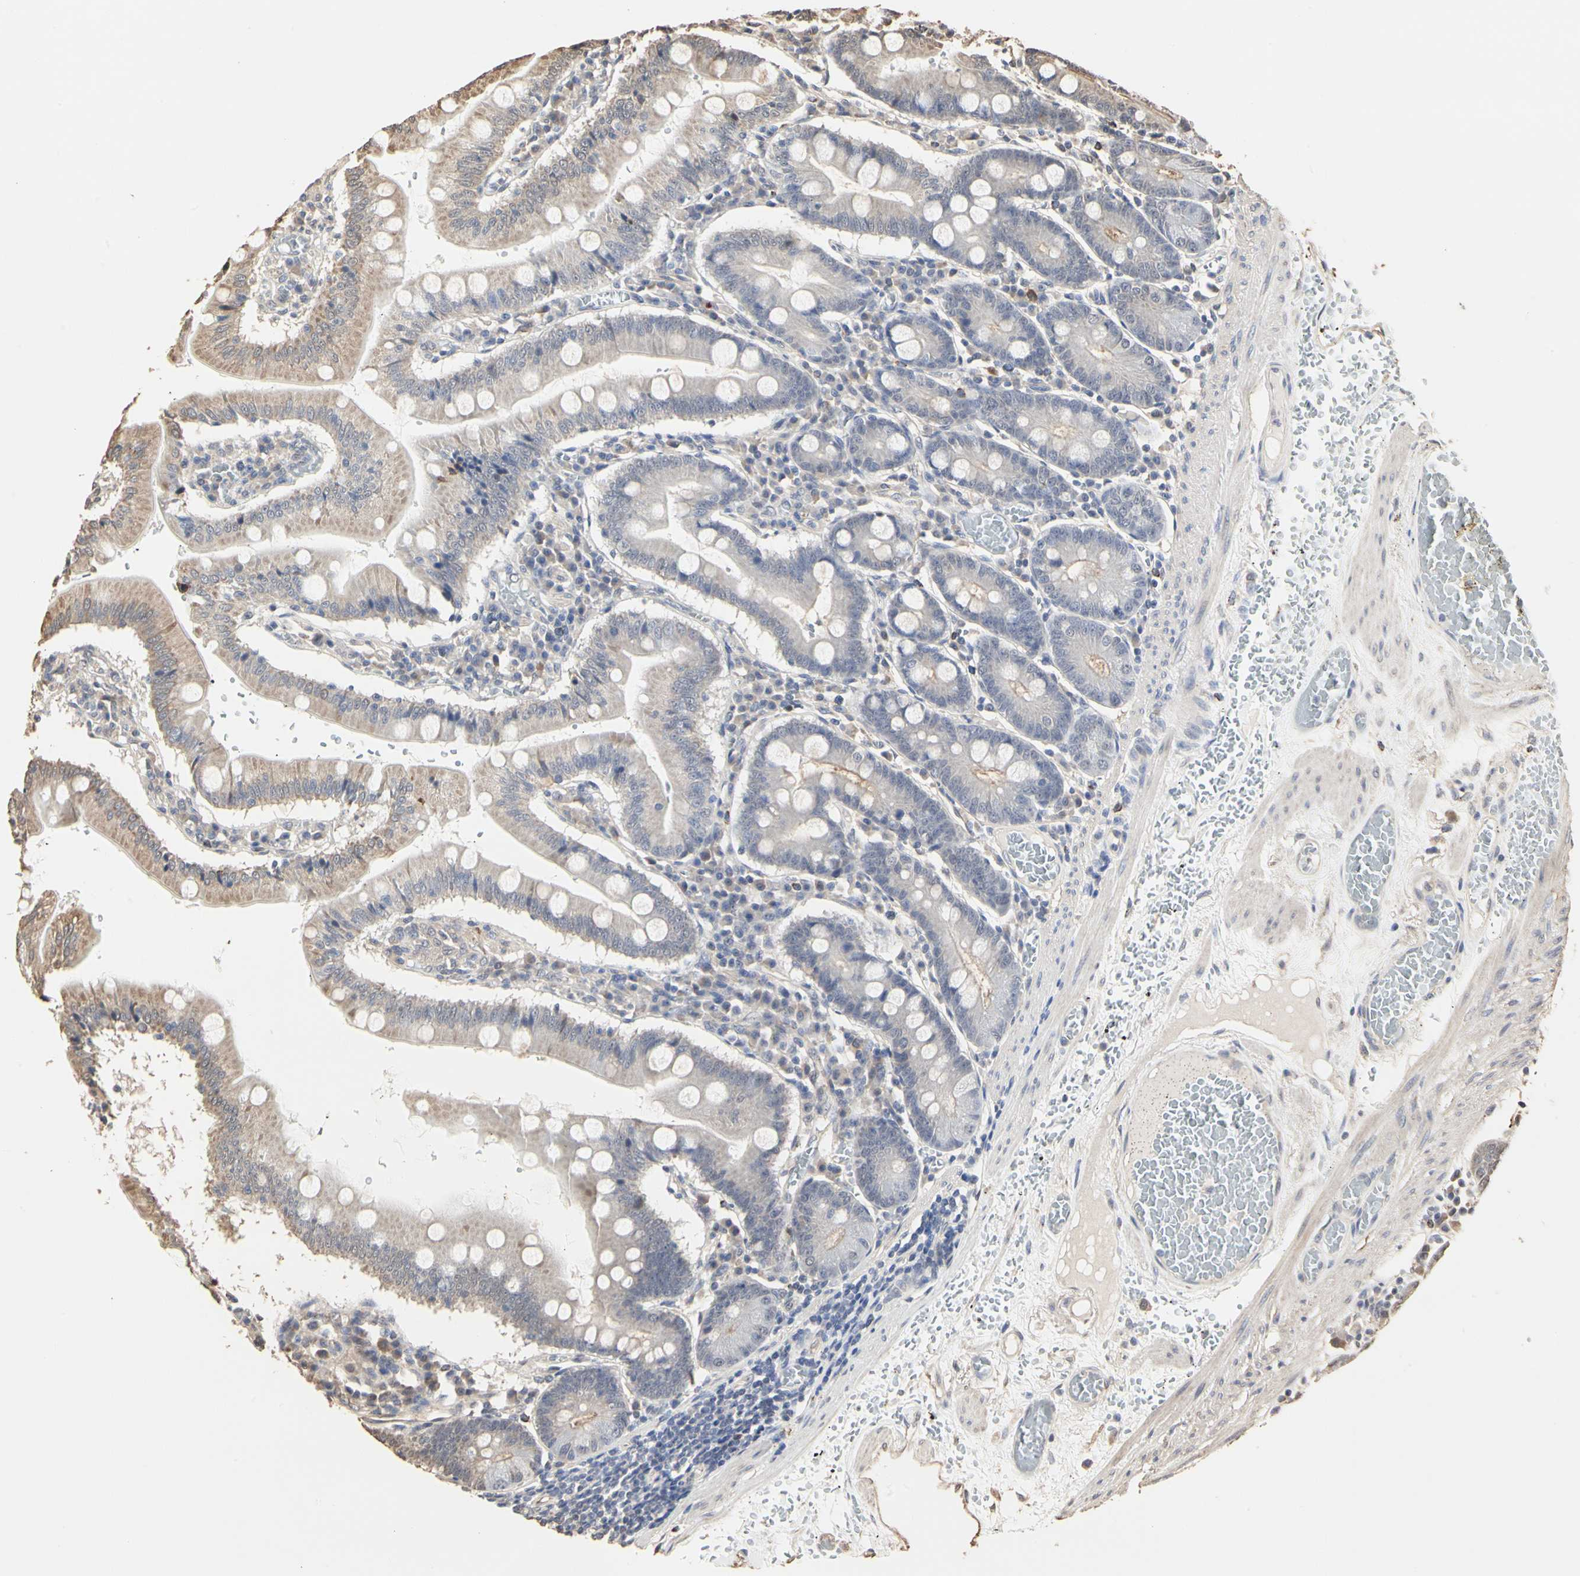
{"staining": {"intensity": "weak", "quantity": "25%-75%", "location": "cytoplasmic/membranous"}, "tissue": "small intestine", "cell_type": "Glandular cells", "image_type": "normal", "snomed": [{"axis": "morphology", "description": "Normal tissue, NOS"}, {"axis": "topography", "description": "Small intestine"}], "caption": "Protein staining by immunohistochemistry (IHC) demonstrates weak cytoplasmic/membranous positivity in about 25%-75% of glandular cells in normal small intestine.", "gene": "TAOK1", "patient": {"sex": "male", "age": 71}}